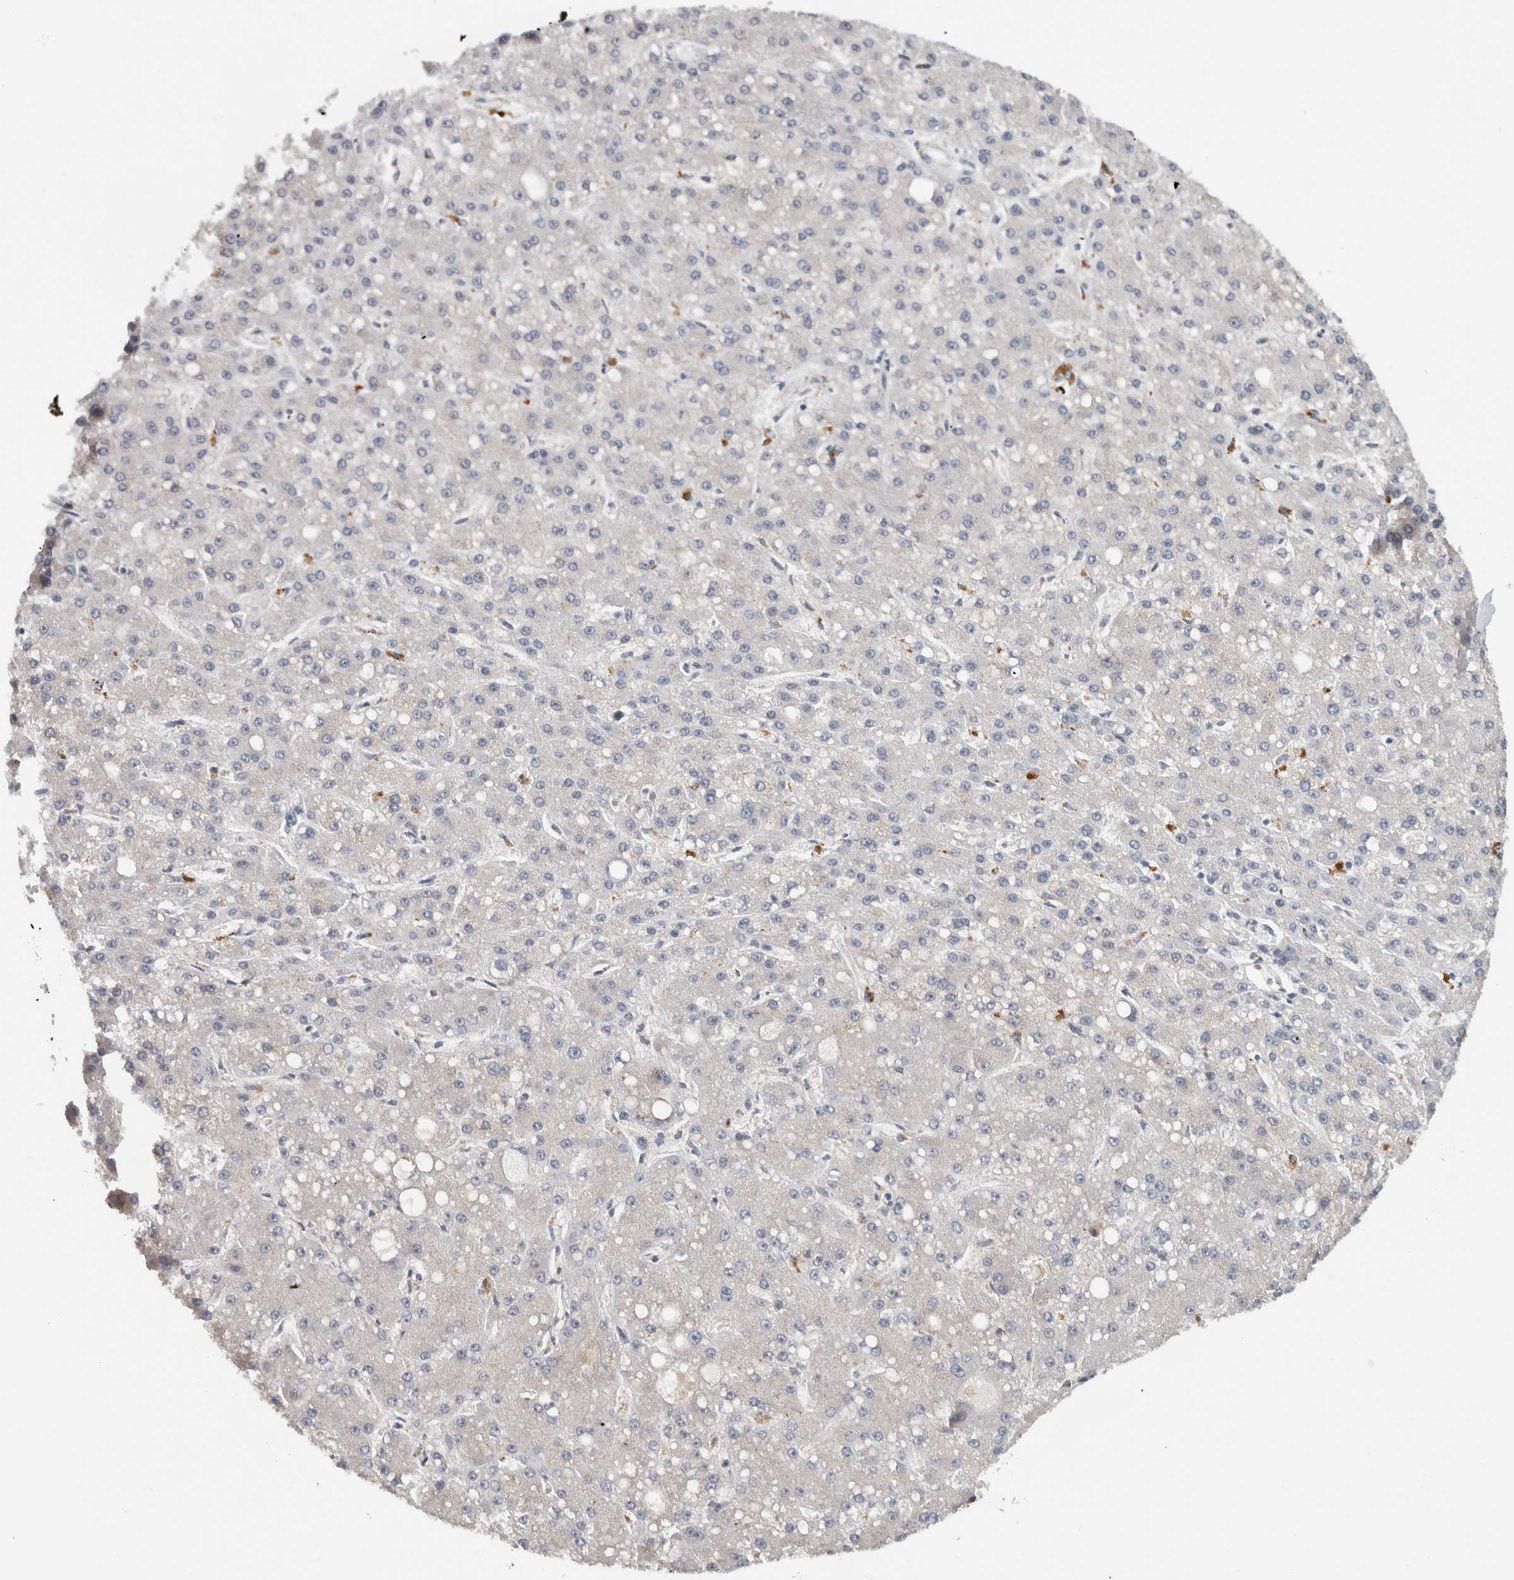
{"staining": {"intensity": "negative", "quantity": "none", "location": "none"}, "tissue": "liver cancer", "cell_type": "Tumor cells", "image_type": "cancer", "snomed": [{"axis": "morphology", "description": "Carcinoma, Hepatocellular, NOS"}, {"axis": "topography", "description": "Liver"}], "caption": "IHC of hepatocellular carcinoma (liver) demonstrates no expression in tumor cells.", "gene": "PRXL2A", "patient": {"sex": "male", "age": 67}}